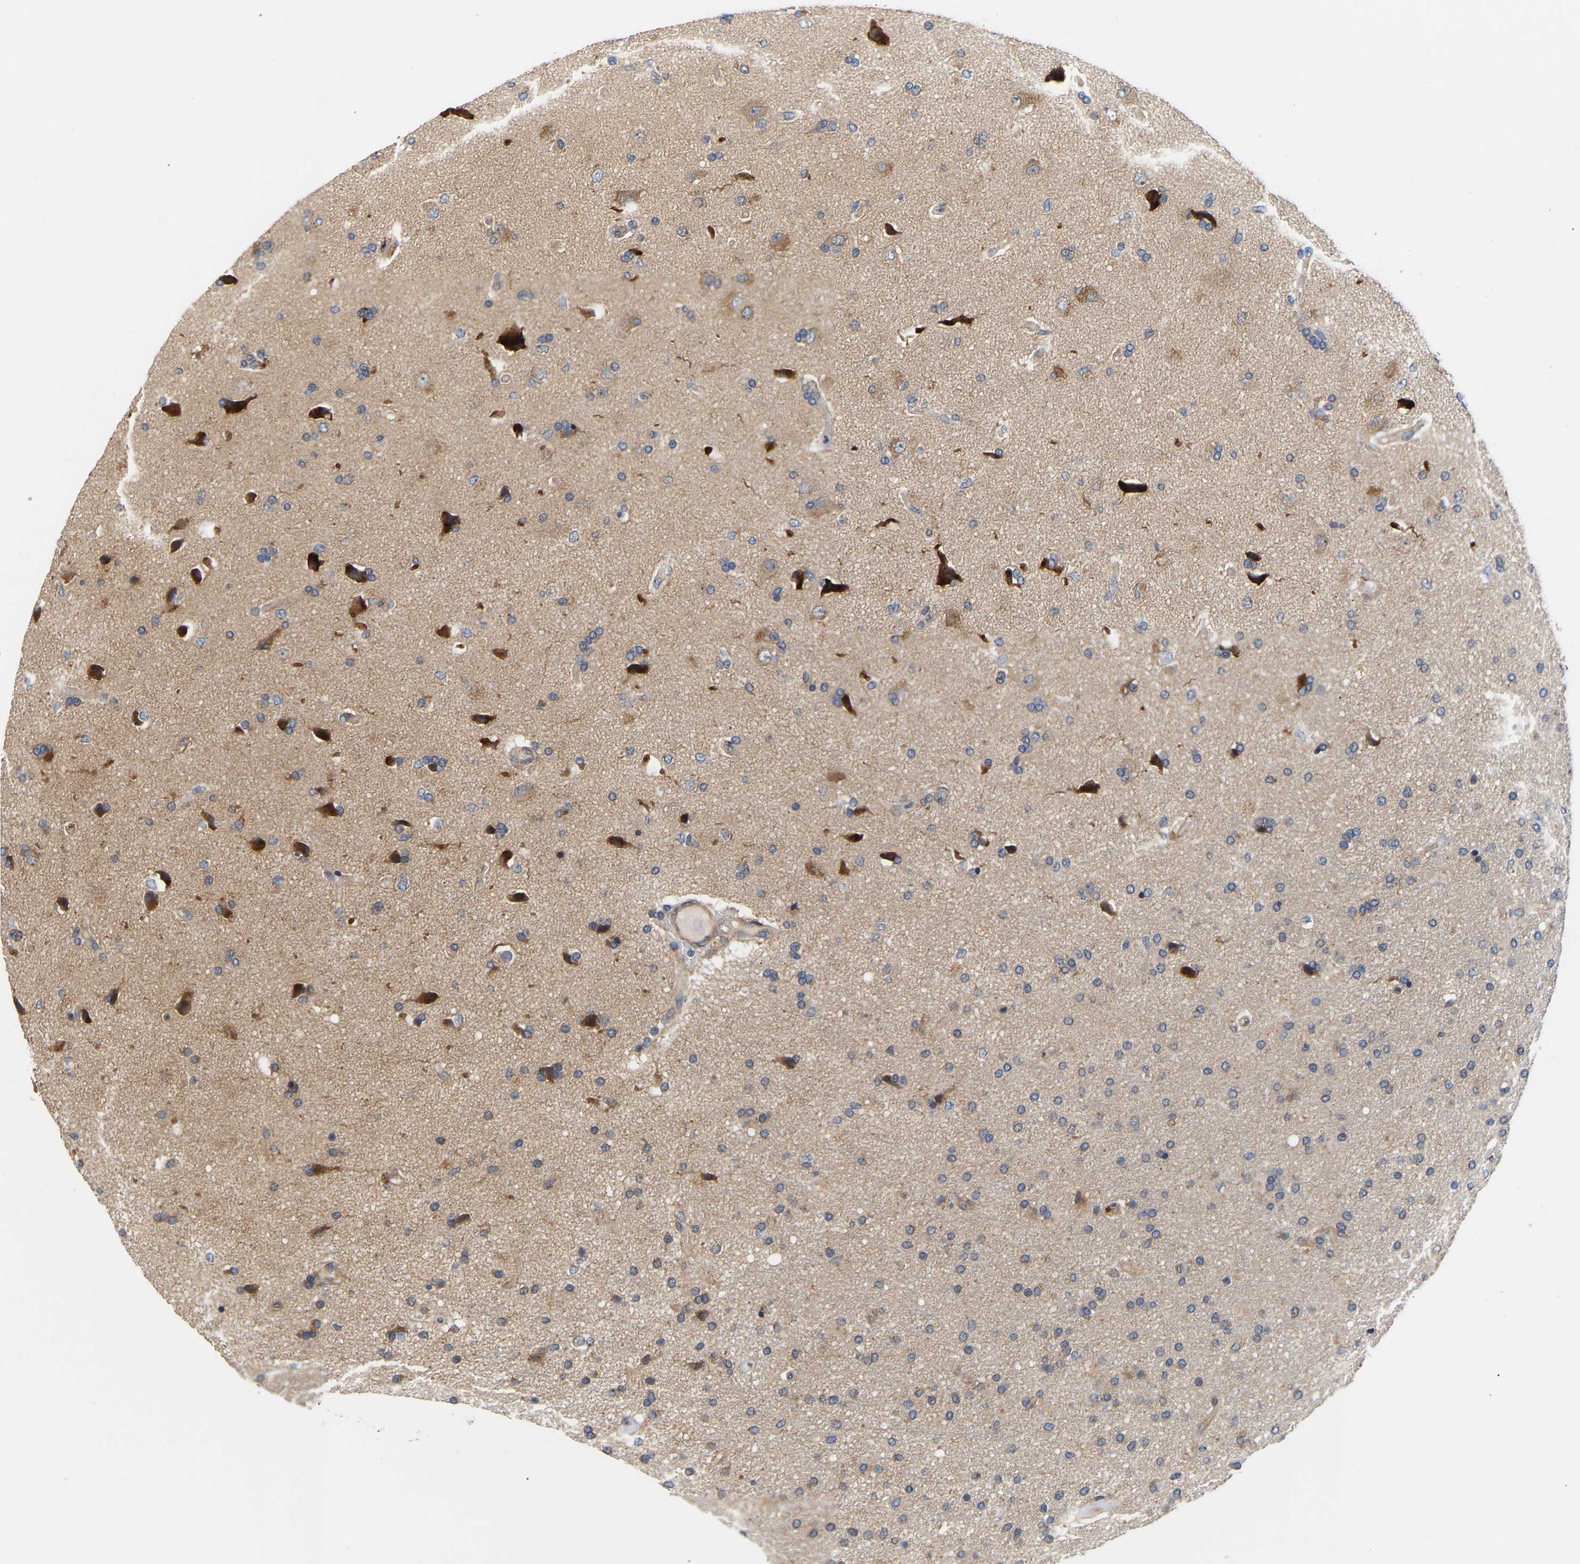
{"staining": {"intensity": "weak", "quantity": "<25%", "location": "cytoplasmic/membranous"}, "tissue": "glioma", "cell_type": "Tumor cells", "image_type": "cancer", "snomed": [{"axis": "morphology", "description": "Glioma, malignant, High grade"}, {"axis": "topography", "description": "Brain"}], "caption": "Immunohistochemistry histopathology image of high-grade glioma (malignant) stained for a protein (brown), which reveals no expression in tumor cells.", "gene": "KASH5", "patient": {"sex": "male", "age": 72}}